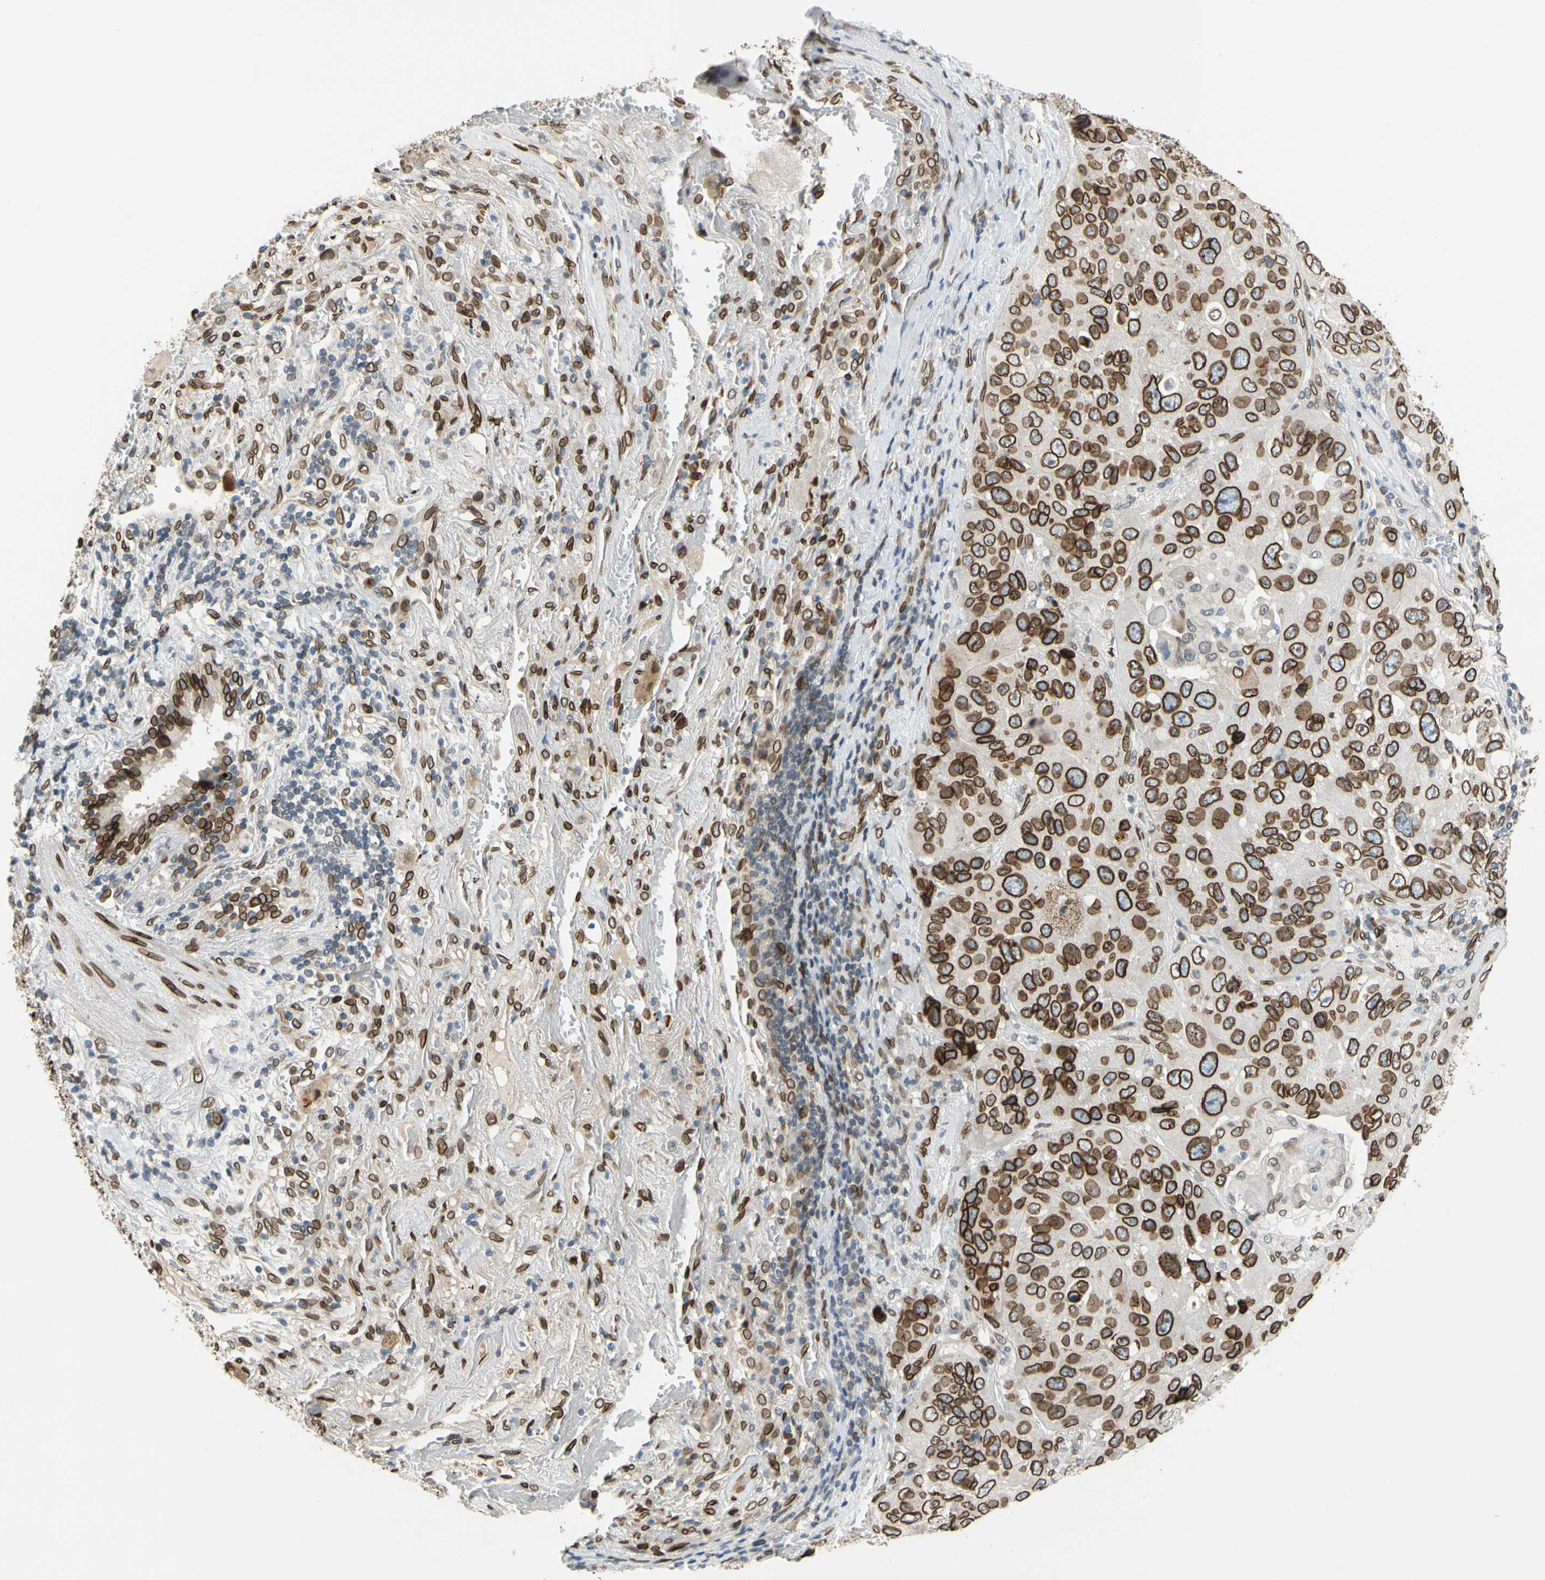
{"staining": {"intensity": "strong", "quantity": ">75%", "location": "cytoplasmic/membranous,nuclear"}, "tissue": "lung cancer", "cell_type": "Tumor cells", "image_type": "cancer", "snomed": [{"axis": "morphology", "description": "Squamous cell carcinoma, NOS"}, {"axis": "topography", "description": "Lung"}], "caption": "An image of lung cancer stained for a protein reveals strong cytoplasmic/membranous and nuclear brown staining in tumor cells.", "gene": "SUN1", "patient": {"sex": "male", "age": 57}}